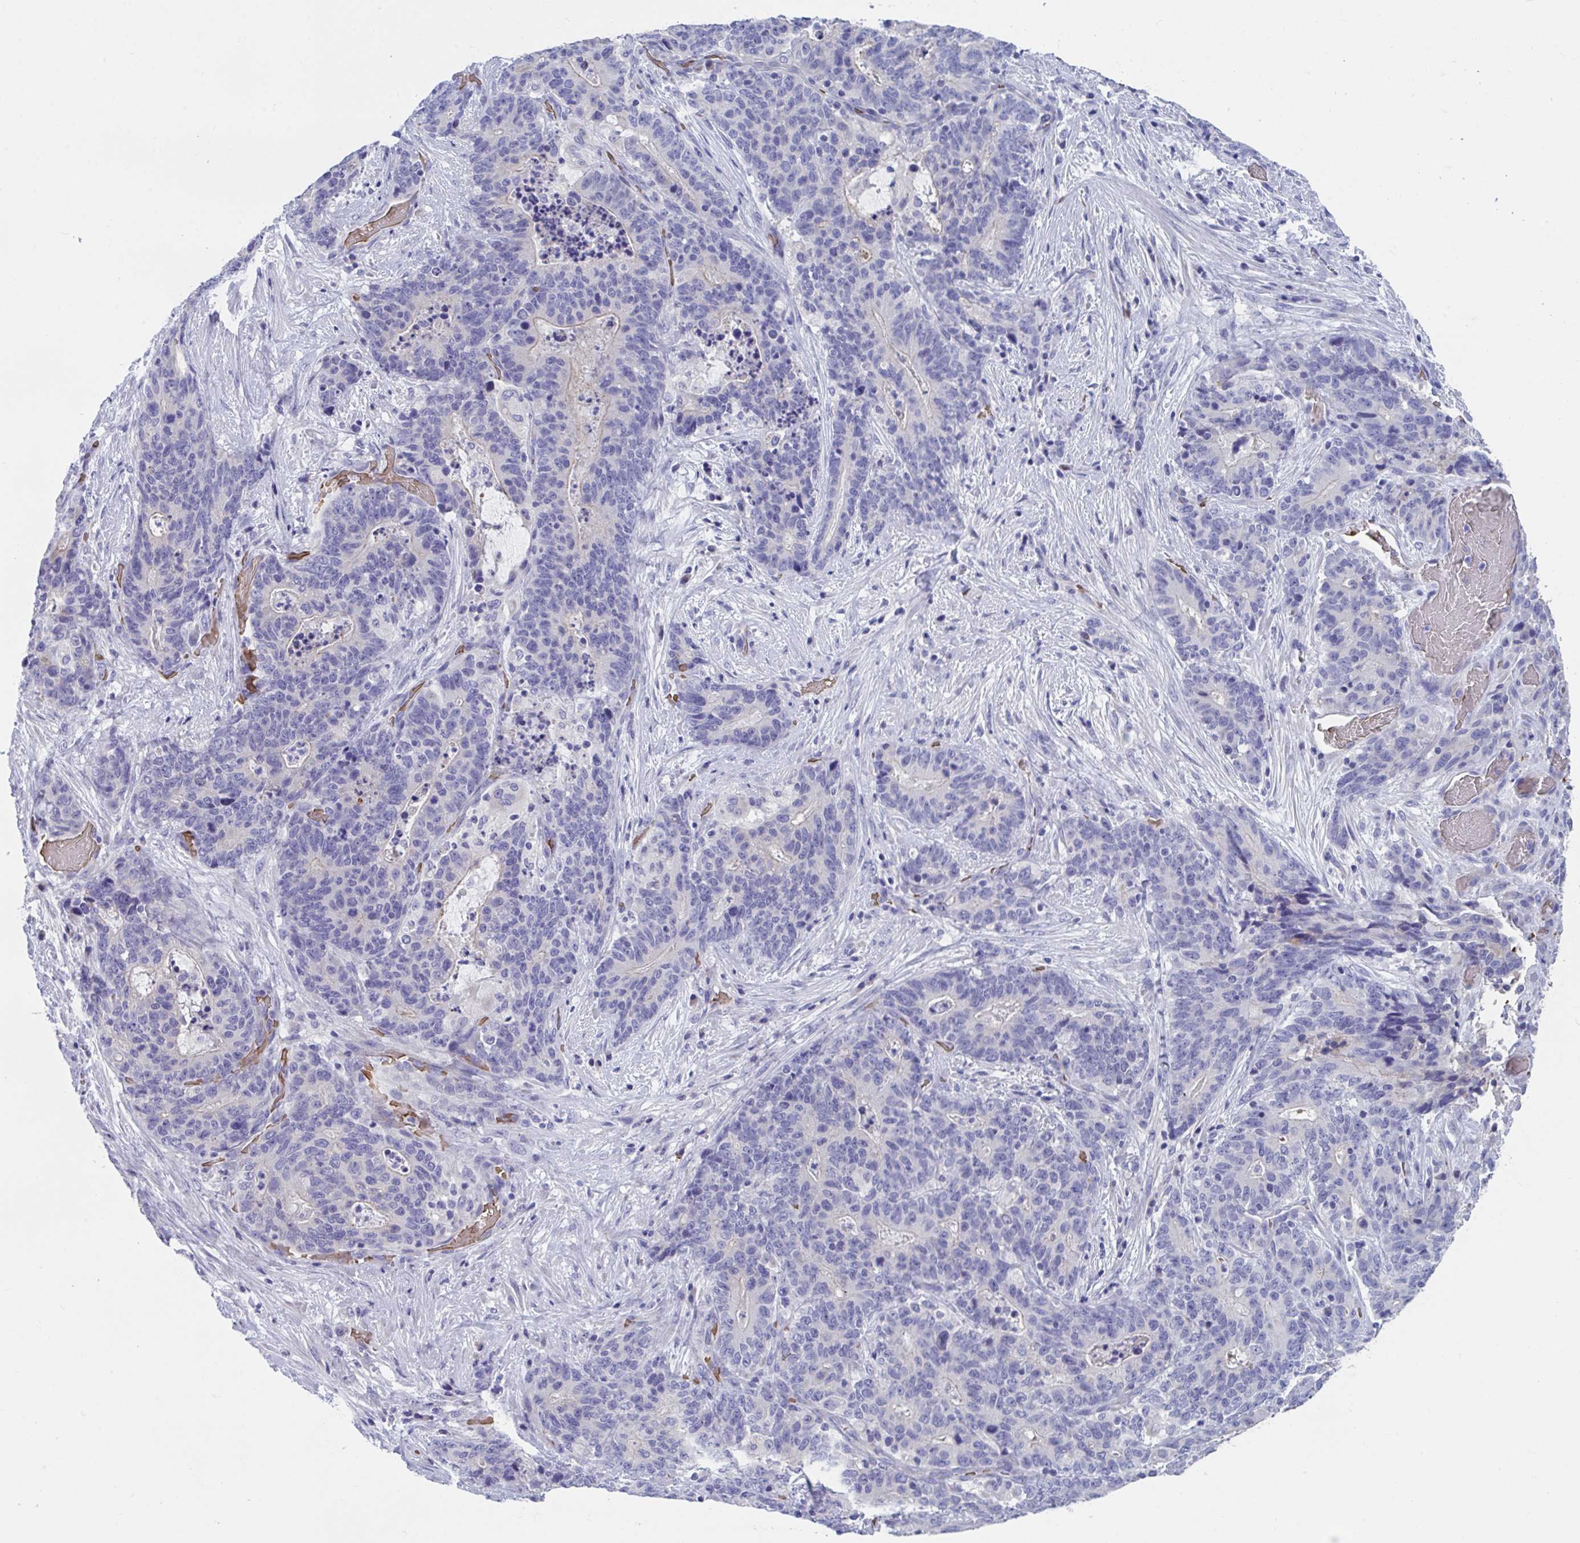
{"staining": {"intensity": "negative", "quantity": "none", "location": "none"}, "tissue": "stomach cancer", "cell_type": "Tumor cells", "image_type": "cancer", "snomed": [{"axis": "morphology", "description": "Normal tissue, NOS"}, {"axis": "morphology", "description": "Adenocarcinoma, NOS"}, {"axis": "topography", "description": "Stomach"}], "caption": "Immunohistochemistry image of neoplastic tissue: human stomach cancer stained with DAB displays no significant protein expression in tumor cells. Brightfield microscopy of immunohistochemistry (IHC) stained with DAB (brown) and hematoxylin (blue), captured at high magnification.", "gene": "TTC30B", "patient": {"sex": "female", "age": 64}}